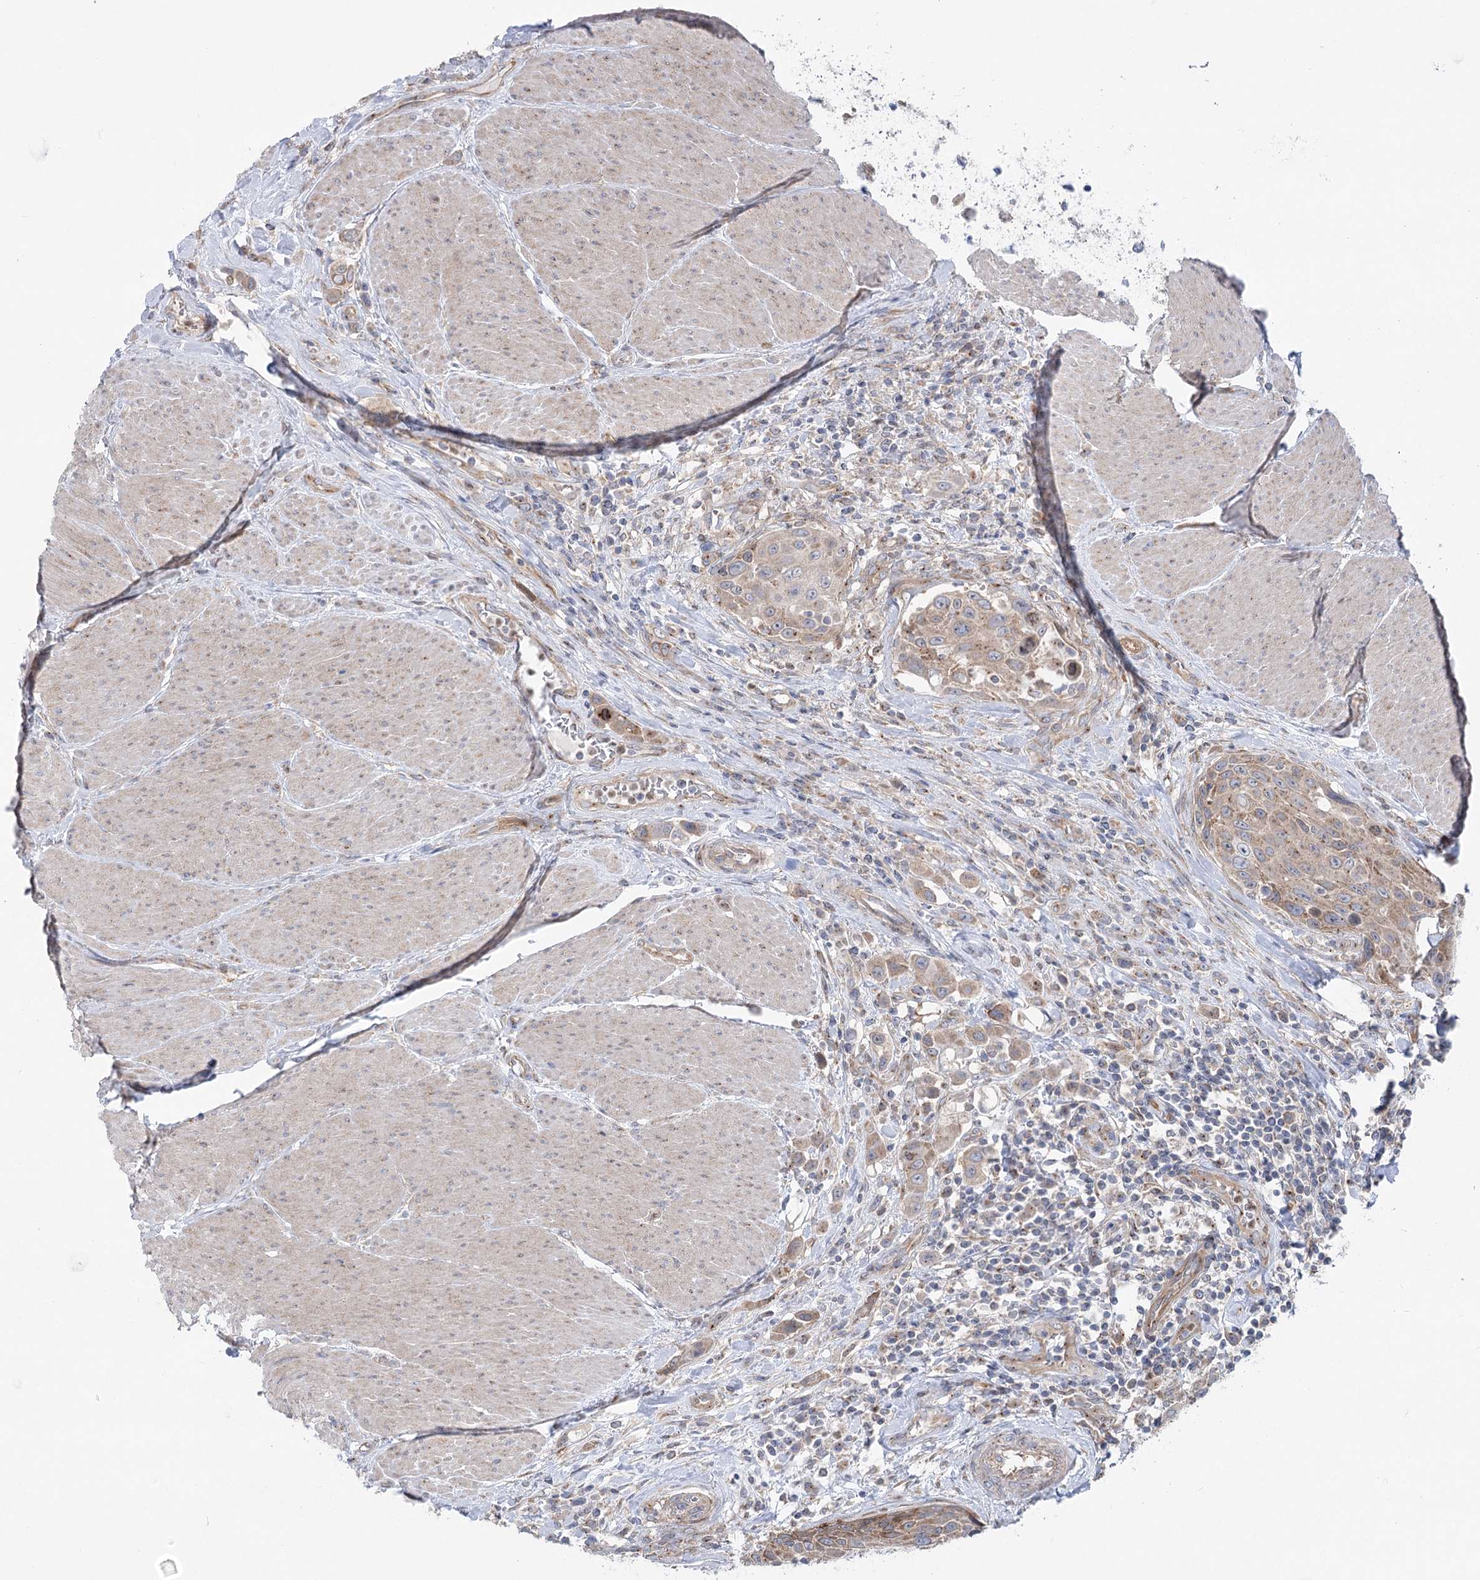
{"staining": {"intensity": "moderate", "quantity": ">75%", "location": "cytoplasmic/membranous"}, "tissue": "urothelial cancer", "cell_type": "Tumor cells", "image_type": "cancer", "snomed": [{"axis": "morphology", "description": "Urothelial carcinoma, High grade"}, {"axis": "topography", "description": "Urinary bladder"}], "caption": "Moderate cytoplasmic/membranous positivity for a protein is seen in approximately >75% of tumor cells of urothelial cancer using immunohistochemistry.", "gene": "SCN11A", "patient": {"sex": "male", "age": 50}}